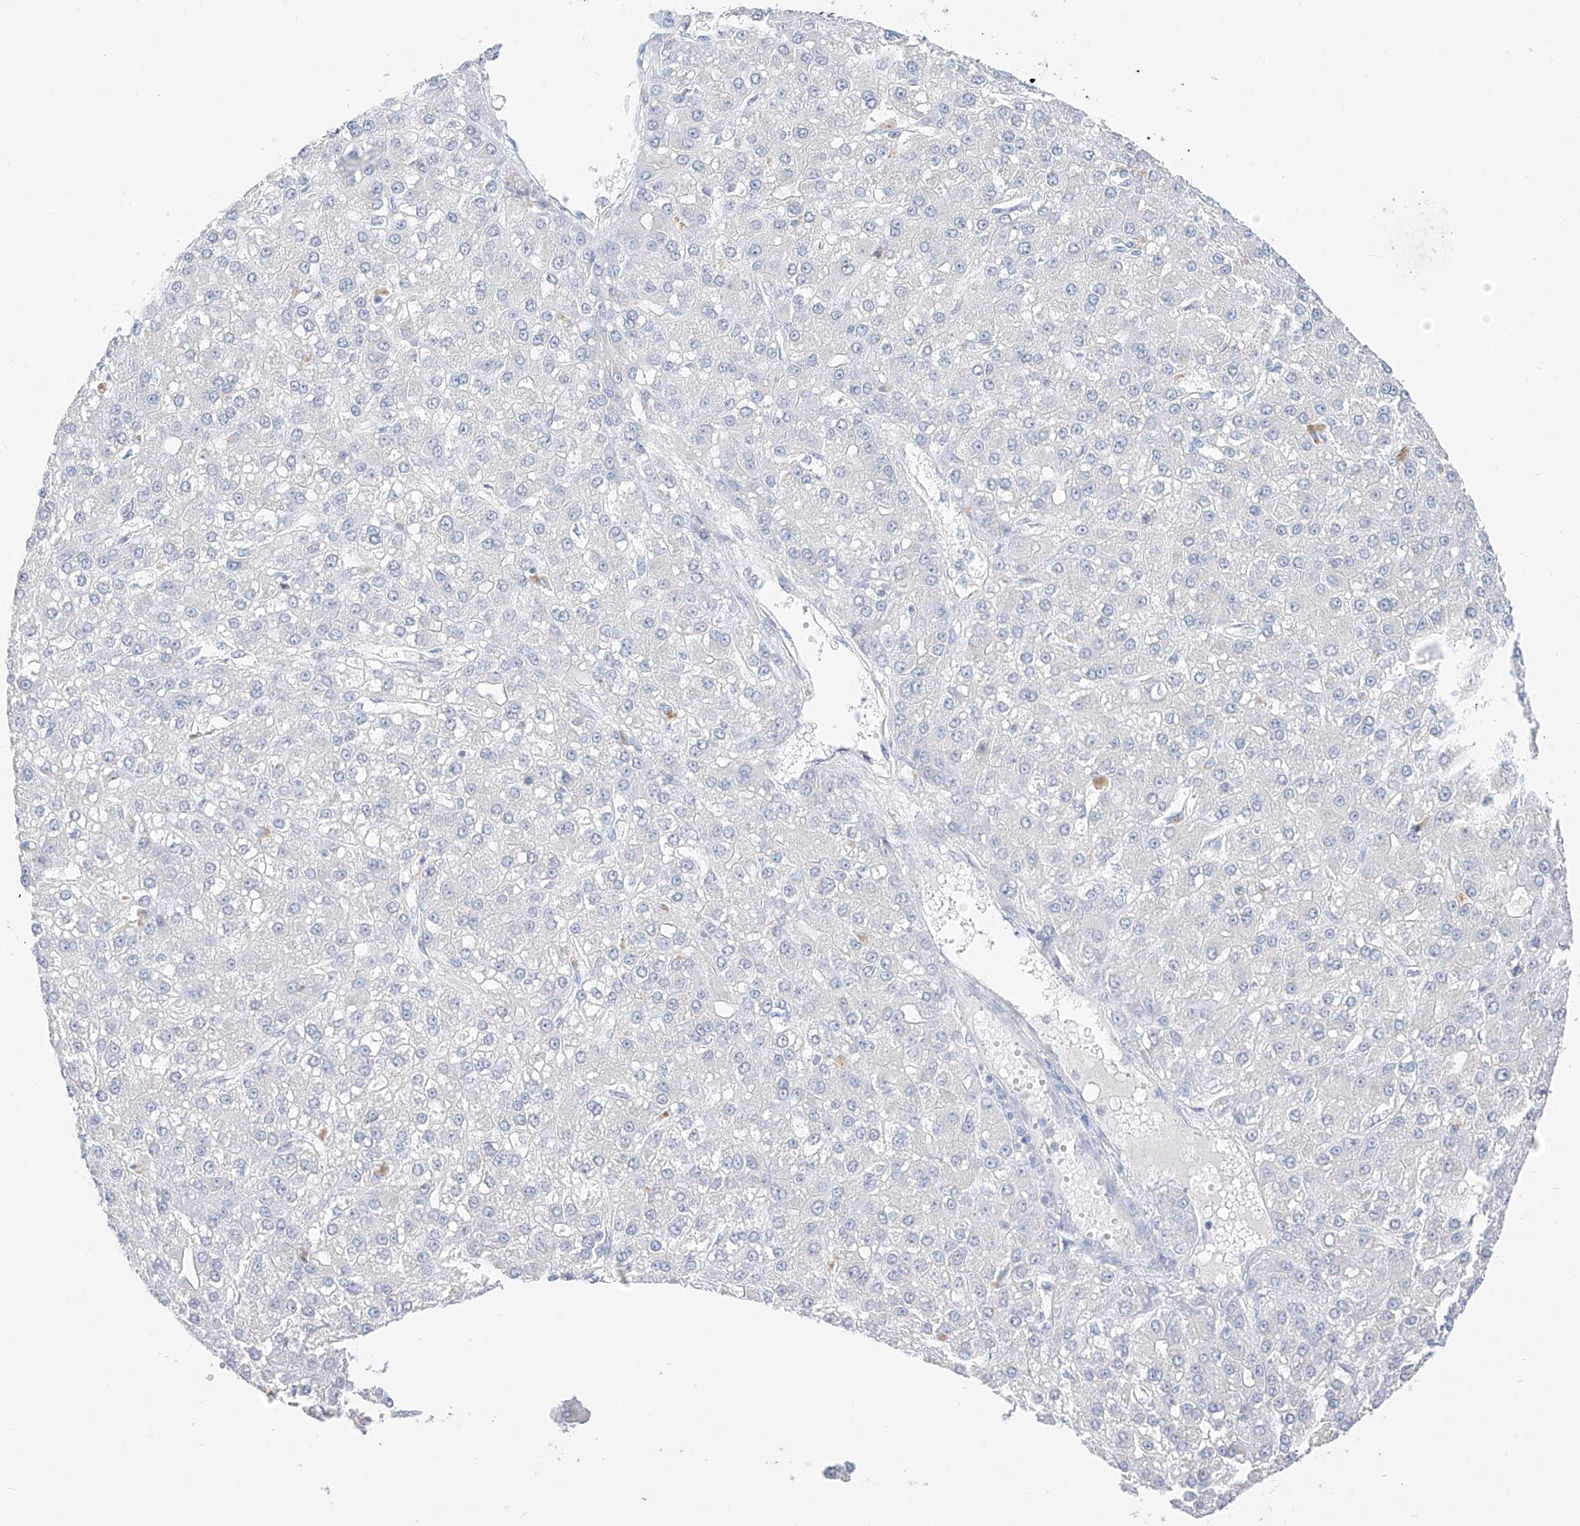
{"staining": {"intensity": "negative", "quantity": "none", "location": "none"}, "tissue": "liver cancer", "cell_type": "Tumor cells", "image_type": "cancer", "snomed": [{"axis": "morphology", "description": "Carcinoma, Hepatocellular, NOS"}, {"axis": "topography", "description": "Liver"}], "caption": "IHC micrograph of neoplastic tissue: human hepatocellular carcinoma (liver) stained with DAB shows no significant protein positivity in tumor cells. The staining was performed using DAB (3,3'-diaminobenzidine) to visualize the protein expression in brown, while the nuclei were stained in blue with hematoxylin (Magnification: 20x).", "gene": "BARX2", "patient": {"sex": "male", "age": 67}}